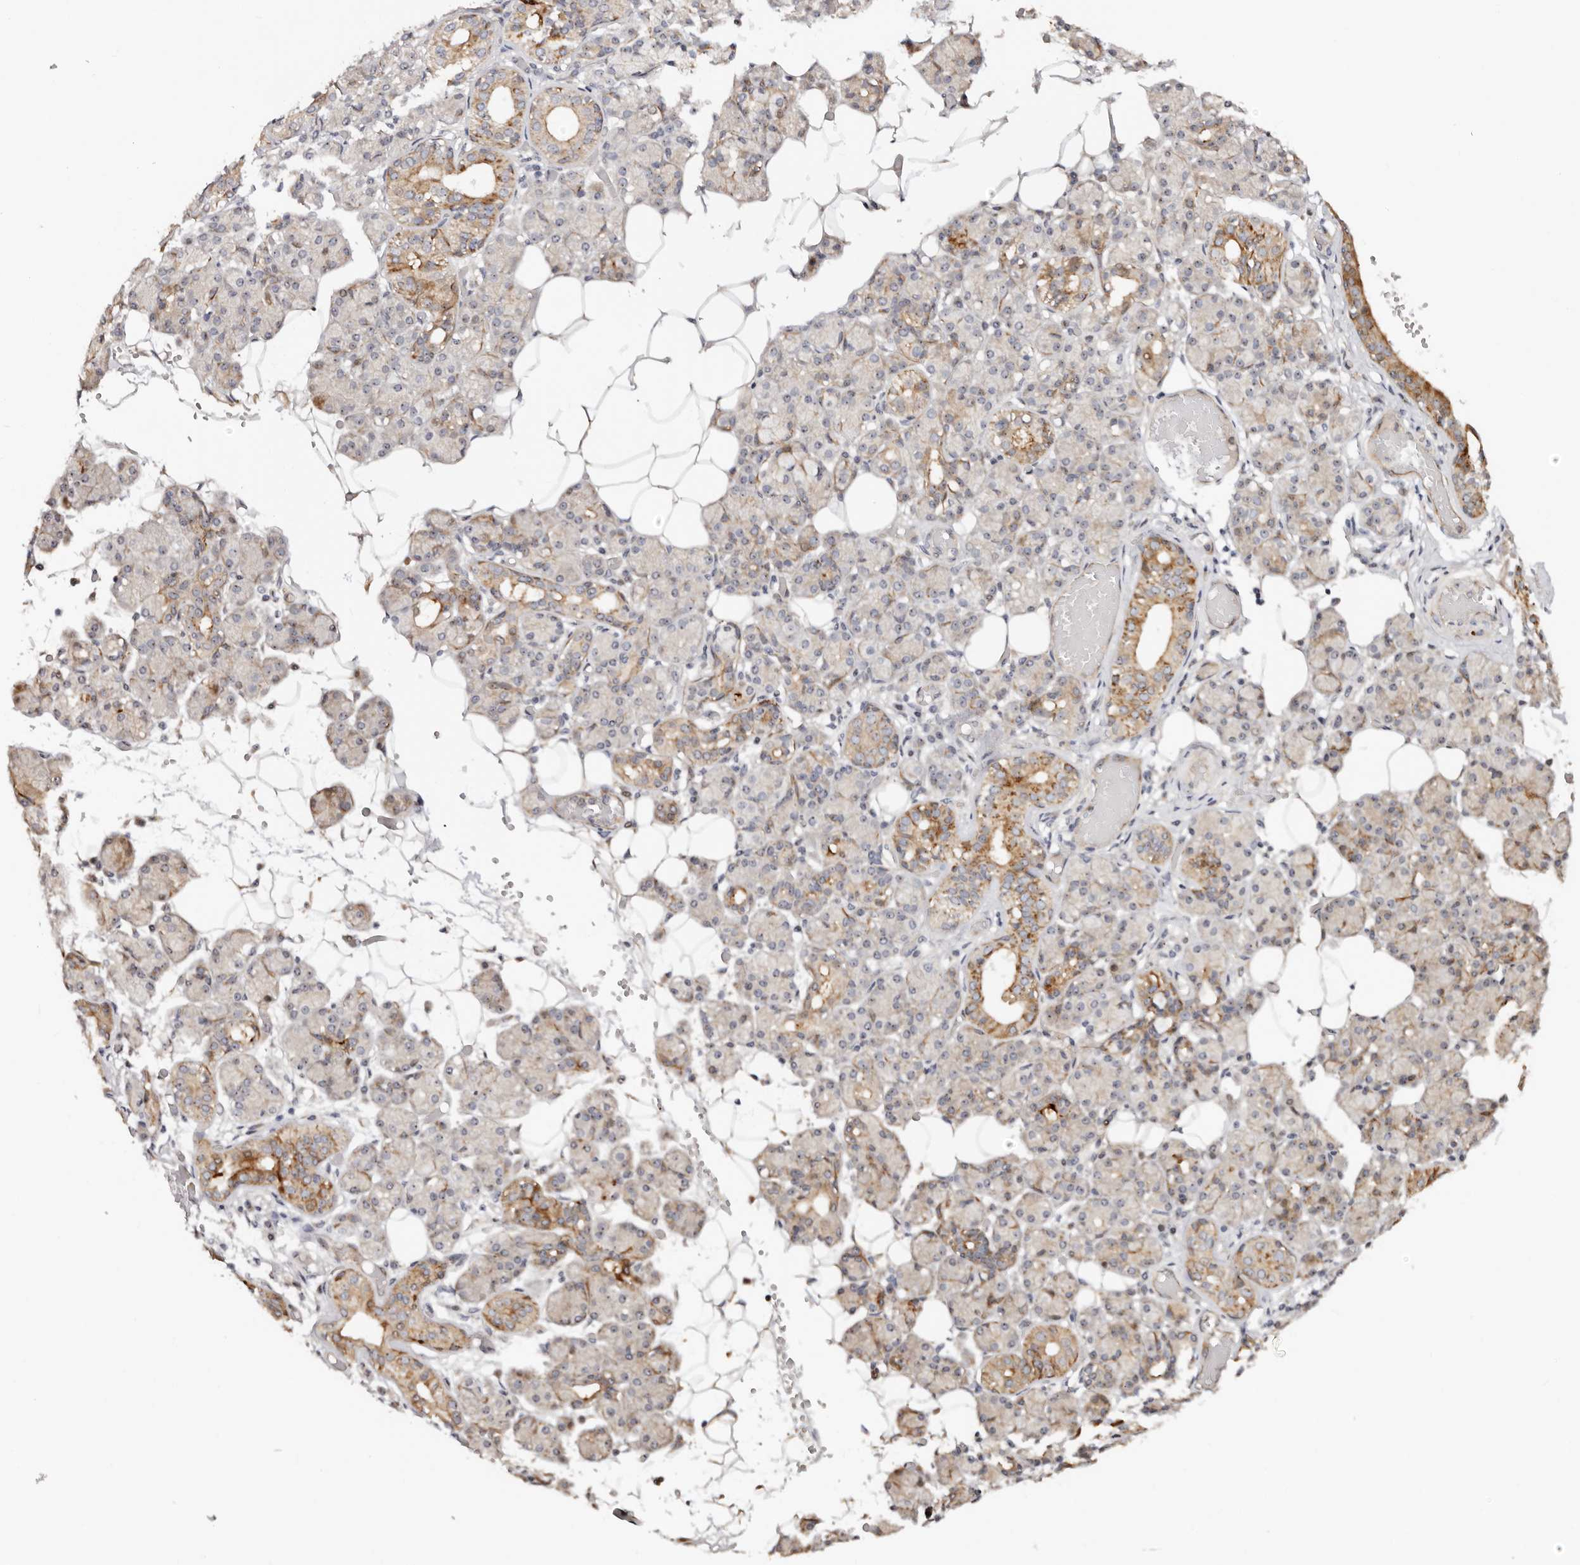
{"staining": {"intensity": "moderate", "quantity": "<25%", "location": "cytoplasmic/membranous"}, "tissue": "salivary gland", "cell_type": "Glandular cells", "image_type": "normal", "snomed": [{"axis": "morphology", "description": "Normal tissue, NOS"}, {"axis": "topography", "description": "Salivary gland"}], "caption": "Immunohistochemical staining of normal human salivary gland reveals low levels of moderate cytoplasmic/membranous expression in approximately <25% of glandular cells. Nuclei are stained in blue.", "gene": "ODF2L", "patient": {"sex": "male", "age": 63}}